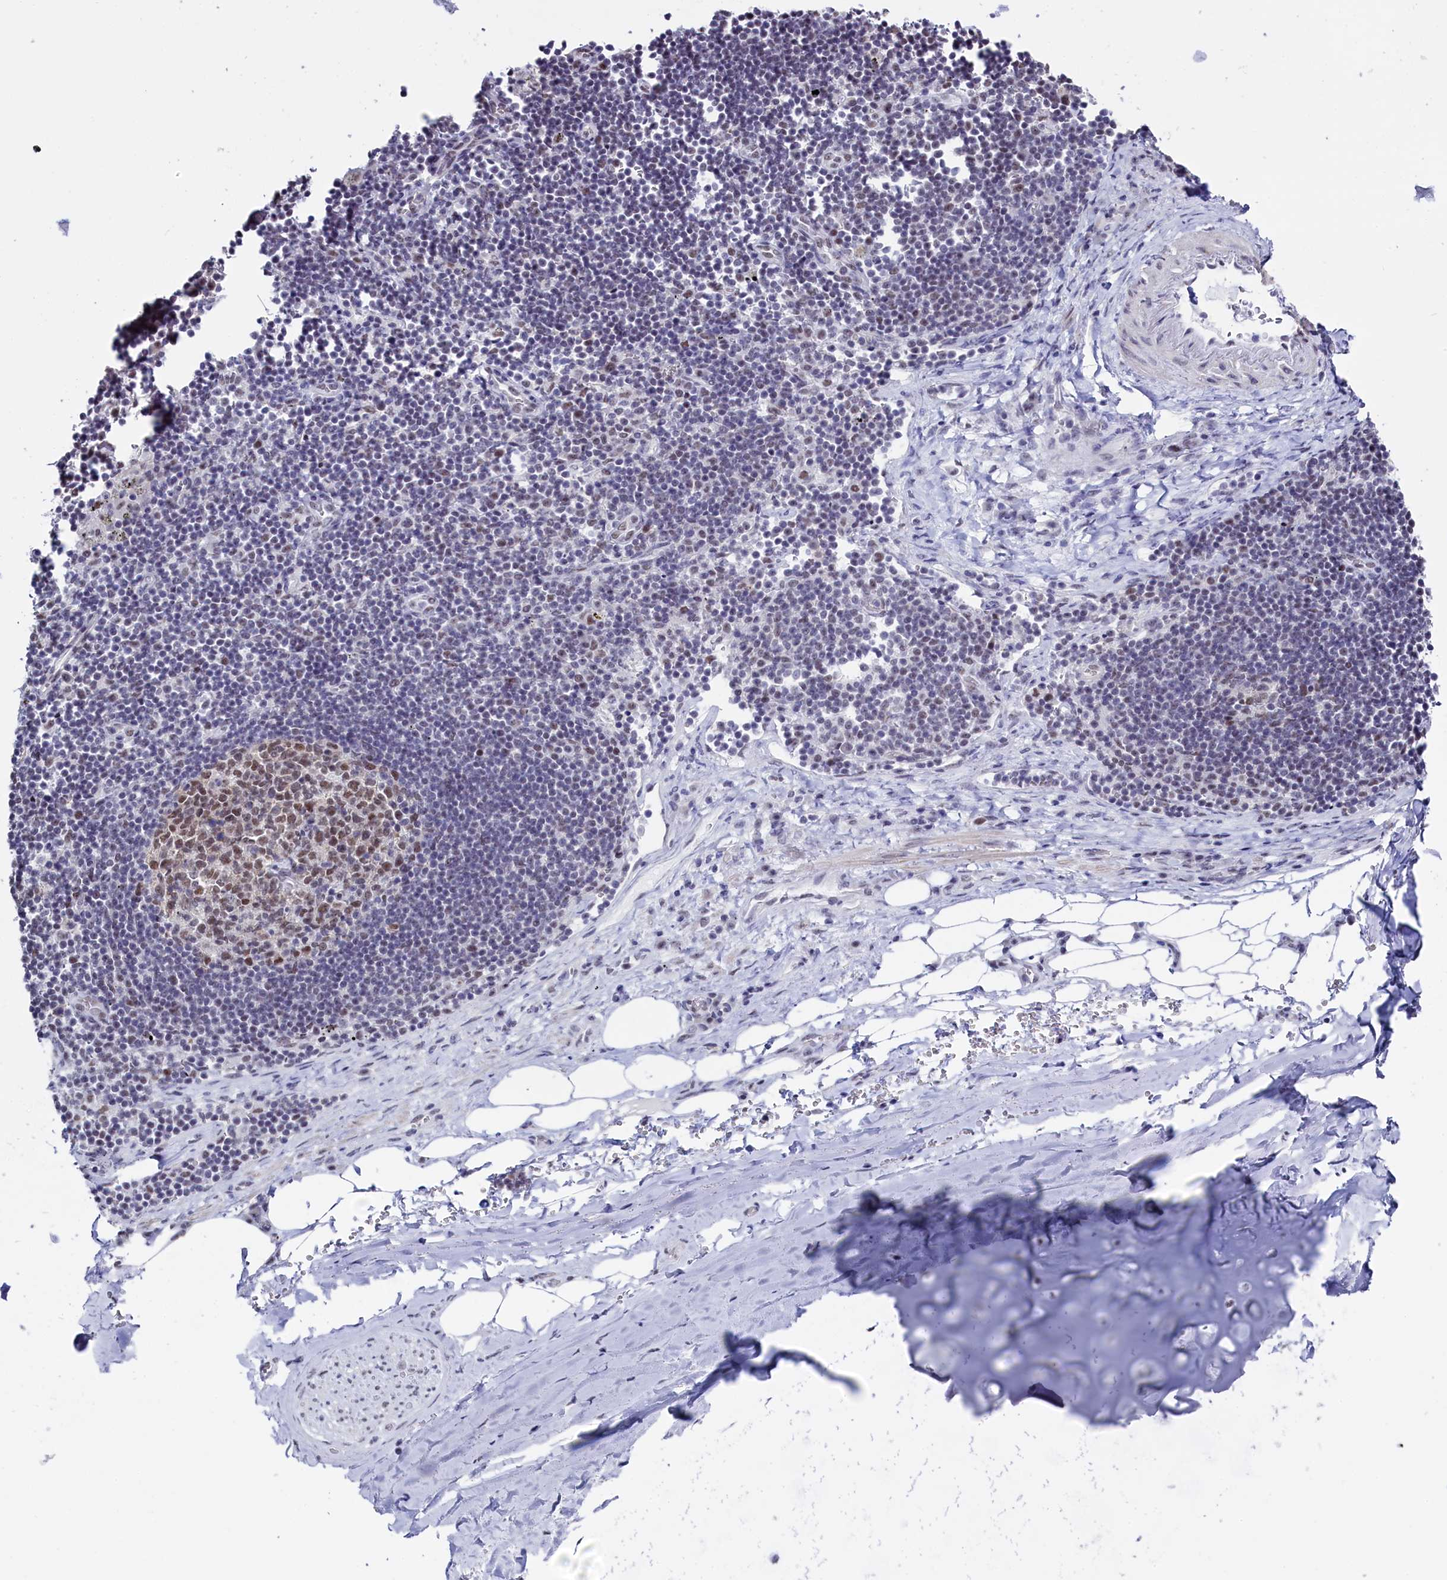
{"staining": {"intensity": "negative", "quantity": "none", "location": "none"}, "tissue": "adipose tissue", "cell_type": "Adipocytes", "image_type": "normal", "snomed": [{"axis": "morphology", "description": "Normal tissue, NOS"}, {"axis": "topography", "description": "Lymph node"}, {"axis": "topography", "description": "Cartilage tissue"}, {"axis": "topography", "description": "Bronchus"}], "caption": "Adipocytes show no significant protein positivity in unremarkable adipose tissue. Brightfield microscopy of immunohistochemistry (IHC) stained with DAB (brown) and hematoxylin (blue), captured at high magnification.", "gene": "CD2BP2", "patient": {"sex": "male", "age": 63}}